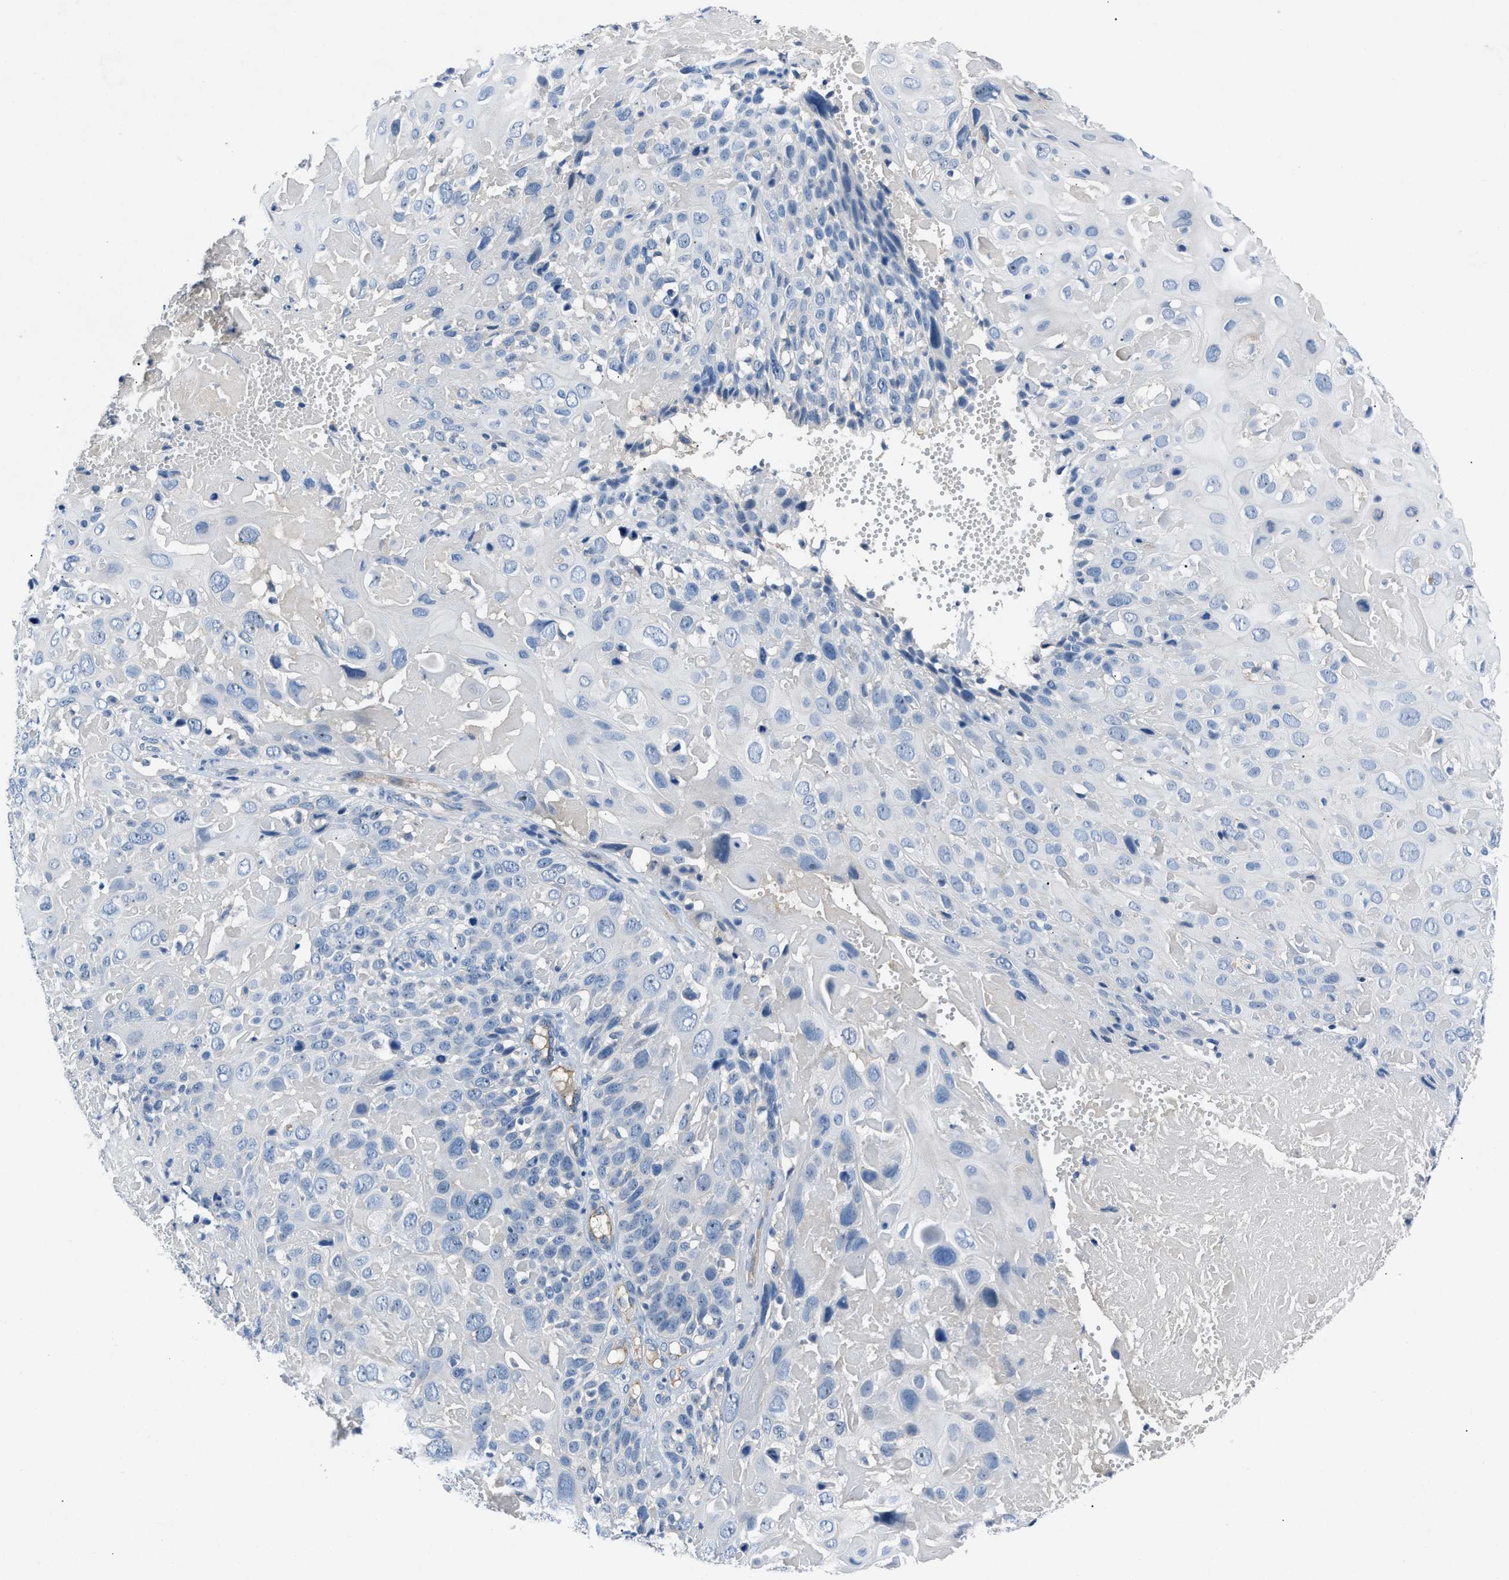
{"staining": {"intensity": "negative", "quantity": "none", "location": "none"}, "tissue": "cervical cancer", "cell_type": "Tumor cells", "image_type": "cancer", "snomed": [{"axis": "morphology", "description": "Squamous cell carcinoma, NOS"}, {"axis": "topography", "description": "Cervix"}], "caption": "Immunohistochemistry (IHC) of human cervical cancer (squamous cell carcinoma) exhibits no staining in tumor cells. (Stains: DAB (3,3'-diaminobenzidine) immunohistochemistry with hematoxylin counter stain, Microscopy: brightfield microscopy at high magnification).", "gene": "DNAAF5", "patient": {"sex": "female", "age": 74}}